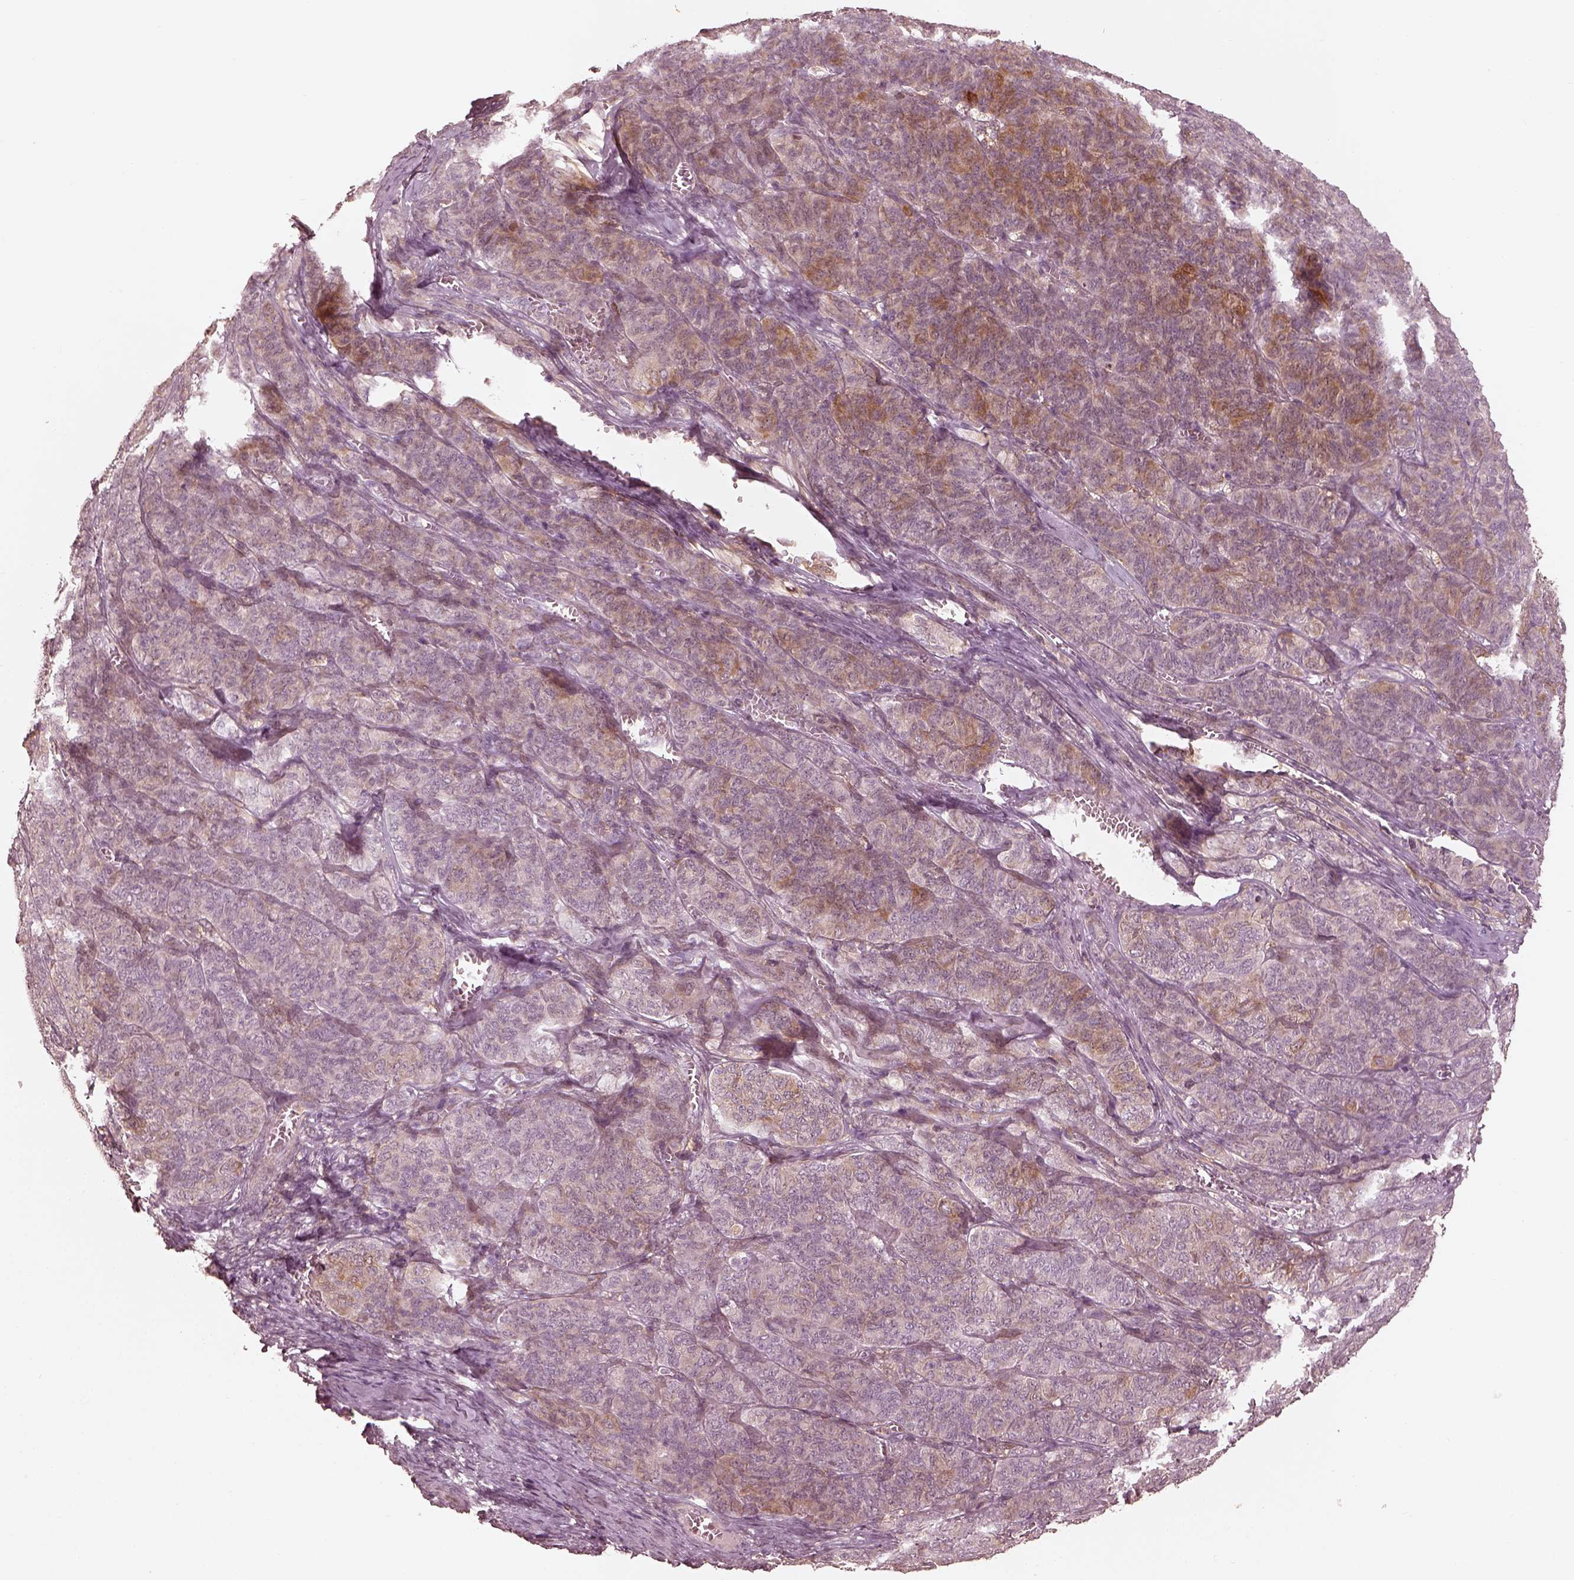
{"staining": {"intensity": "moderate", "quantity": "25%-75%", "location": "cytoplasmic/membranous"}, "tissue": "ovarian cancer", "cell_type": "Tumor cells", "image_type": "cancer", "snomed": [{"axis": "morphology", "description": "Carcinoma, endometroid"}, {"axis": "topography", "description": "Ovary"}], "caption": "This image exhibits ovarian cancer (endometroid carcinoma) stained with IHC to label a protein in brown. The cytoplasmic/membranous of tumor cells show moderate positivity for the protein. Nuclei are counter-stained blue.", "gene": "WLS", "patient": {"sex": "female", "age": 80}}